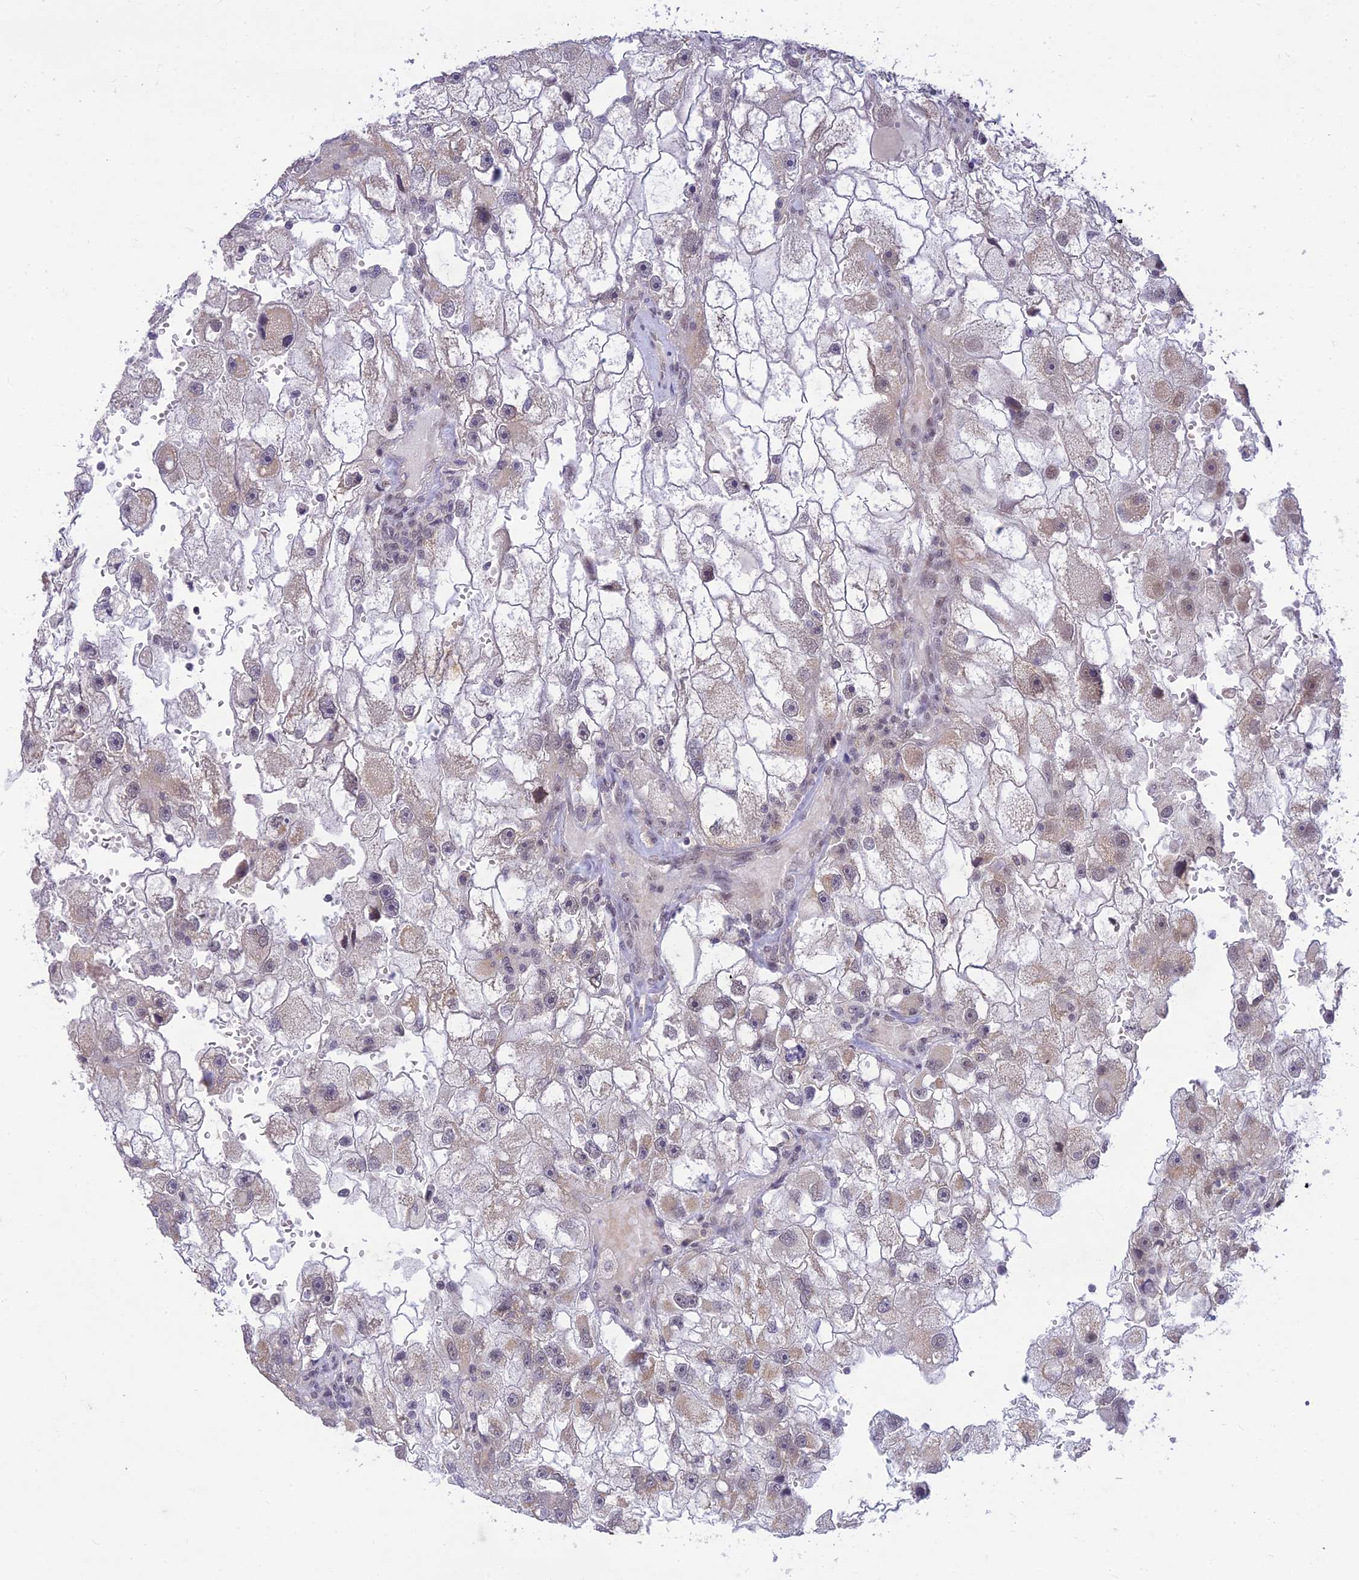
{"staining": {"intensity": "weak", "quantity": "25%-75%", "location": "nuclear"}, "tissue": "renal cancer", "cell_type": "Tumor cells", "image_type": "cancer", "snomed": [{"axis": "morphology", "description": "Adenocarcinoma, NOS"}, {"axis": "topography", "description": "Kidney"}], "caption": "Human renal cancer (adenocarcinoma) stained with a protein marker reveals weak staining in tumor cells.", "gene": "MICOS13", "patient": {"sex": "male", "age": 63}}